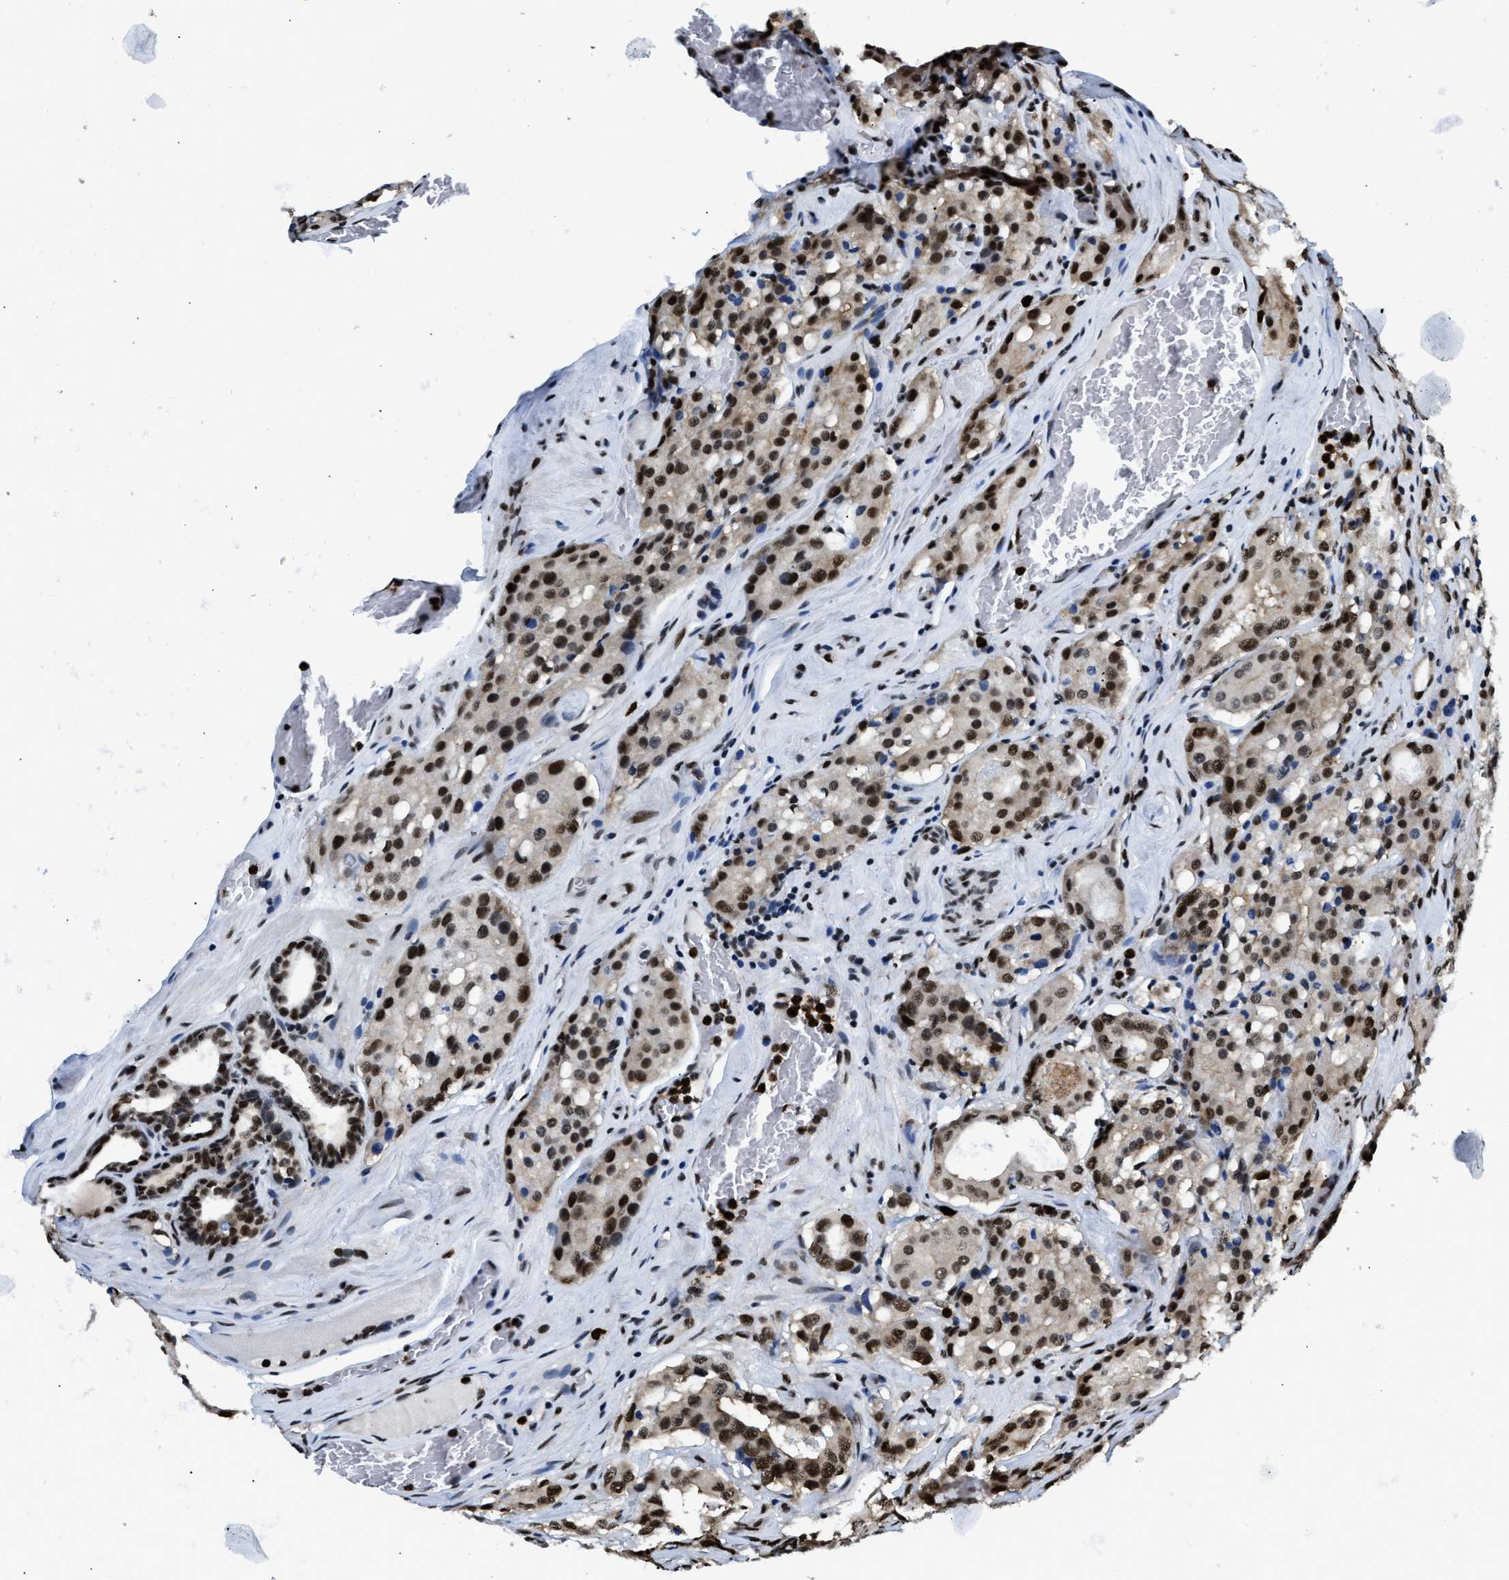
{"staining": {"intensity": "strong", "quantity": "25%-75%", "location": "nuclear"}, "tissue": "prostate cancer", "cell_type": "Tumor cells", "image_type": "cancer", "snomed": [{"axis": "morphology", "description": "Adenocarcinoma, Medium grade"}, {"axis": "topography", "description": "Prostate"}], "caption": "High-magnification brightfield microscopy of prostate cancer stained with DAB (3,3'-diaminobenzidine) (brown) and counterstained with hematoxylin (blue). tumor cells exhibit strong nuclear staining is identified in about25%-75% of cells.", "gene": "CCNDBP1", "patient": {"sex": "male", "age": 72}}